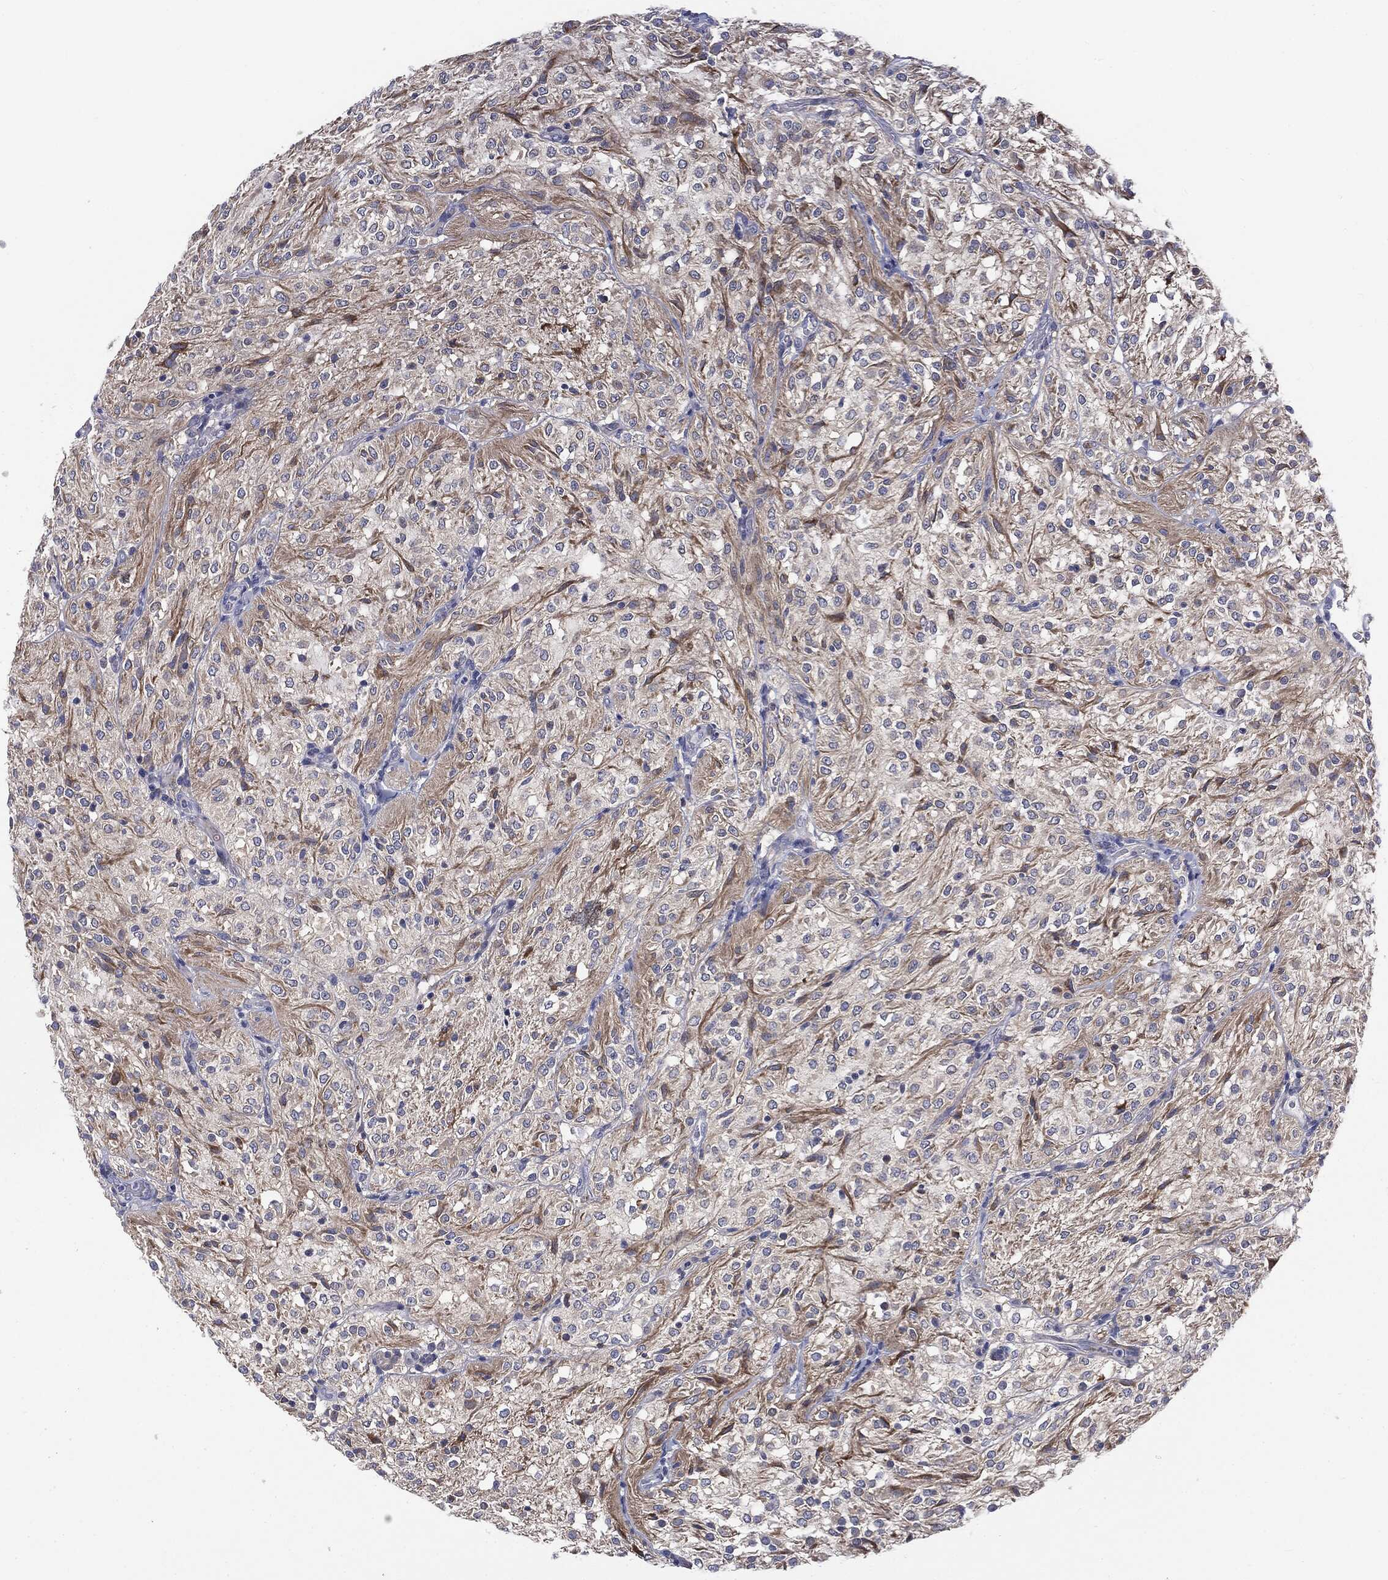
{"staining": {"intensity": "negative", "quantity": "none", "location": "none"}, "tissue": "glioma", "cell_type": "Tumor cells", "image_type": "cancer", "snomed": [{"axis": "morphology", "description": "Glioma, malignant, Low grade"}, {"axis": "topography", "description": "Brain"}], "caption": "Glioma was stained to show a protein in brown. There is no significant staining in tumor cells.", "gene": "KRT5", "patient": {"sex": "male", "age": 3}}